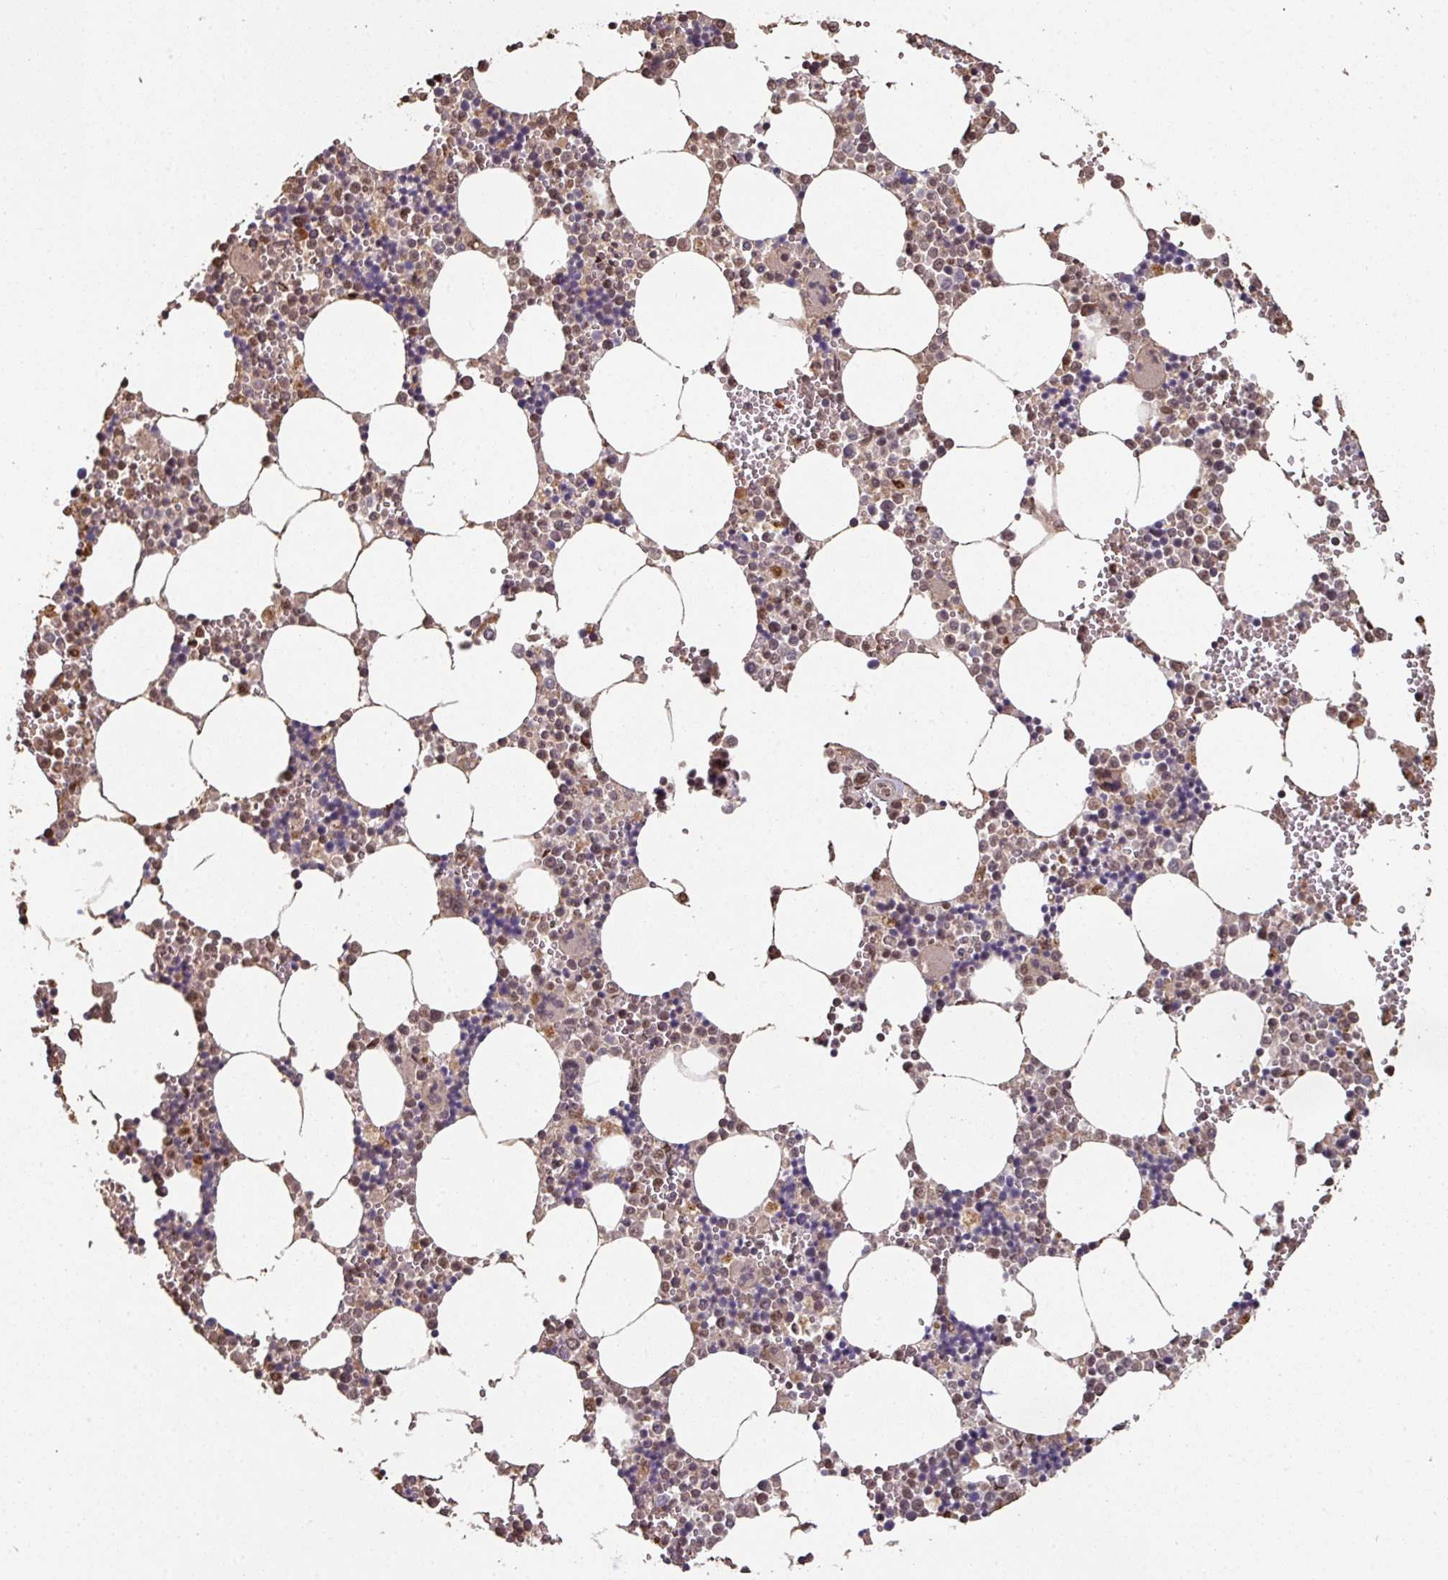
{"staining": {"intensity": "strong", "quantity": "<25%", "location": "cytoplasmic/membranous,nuclear"}, "tissue": "bone marrow", "cell_type": "Hematopoietic cells", "image_type": "normal", "snomed": [{"axis": "morphology", "description": "Normal tissue, NOS"}, {"axis": "topography", "description": "Bone marrow"}], "caption": "The histopathology image reveals immunohistochemical staining of unremarkable bone marrow. There is strong cytoplasmic/membranous,nuclear staining is seen in about <25% of hematopoietic cells. Nuclei are stained in blue.", "gene": "POLD1", "patient": {"sex": "male", "age": 54}}